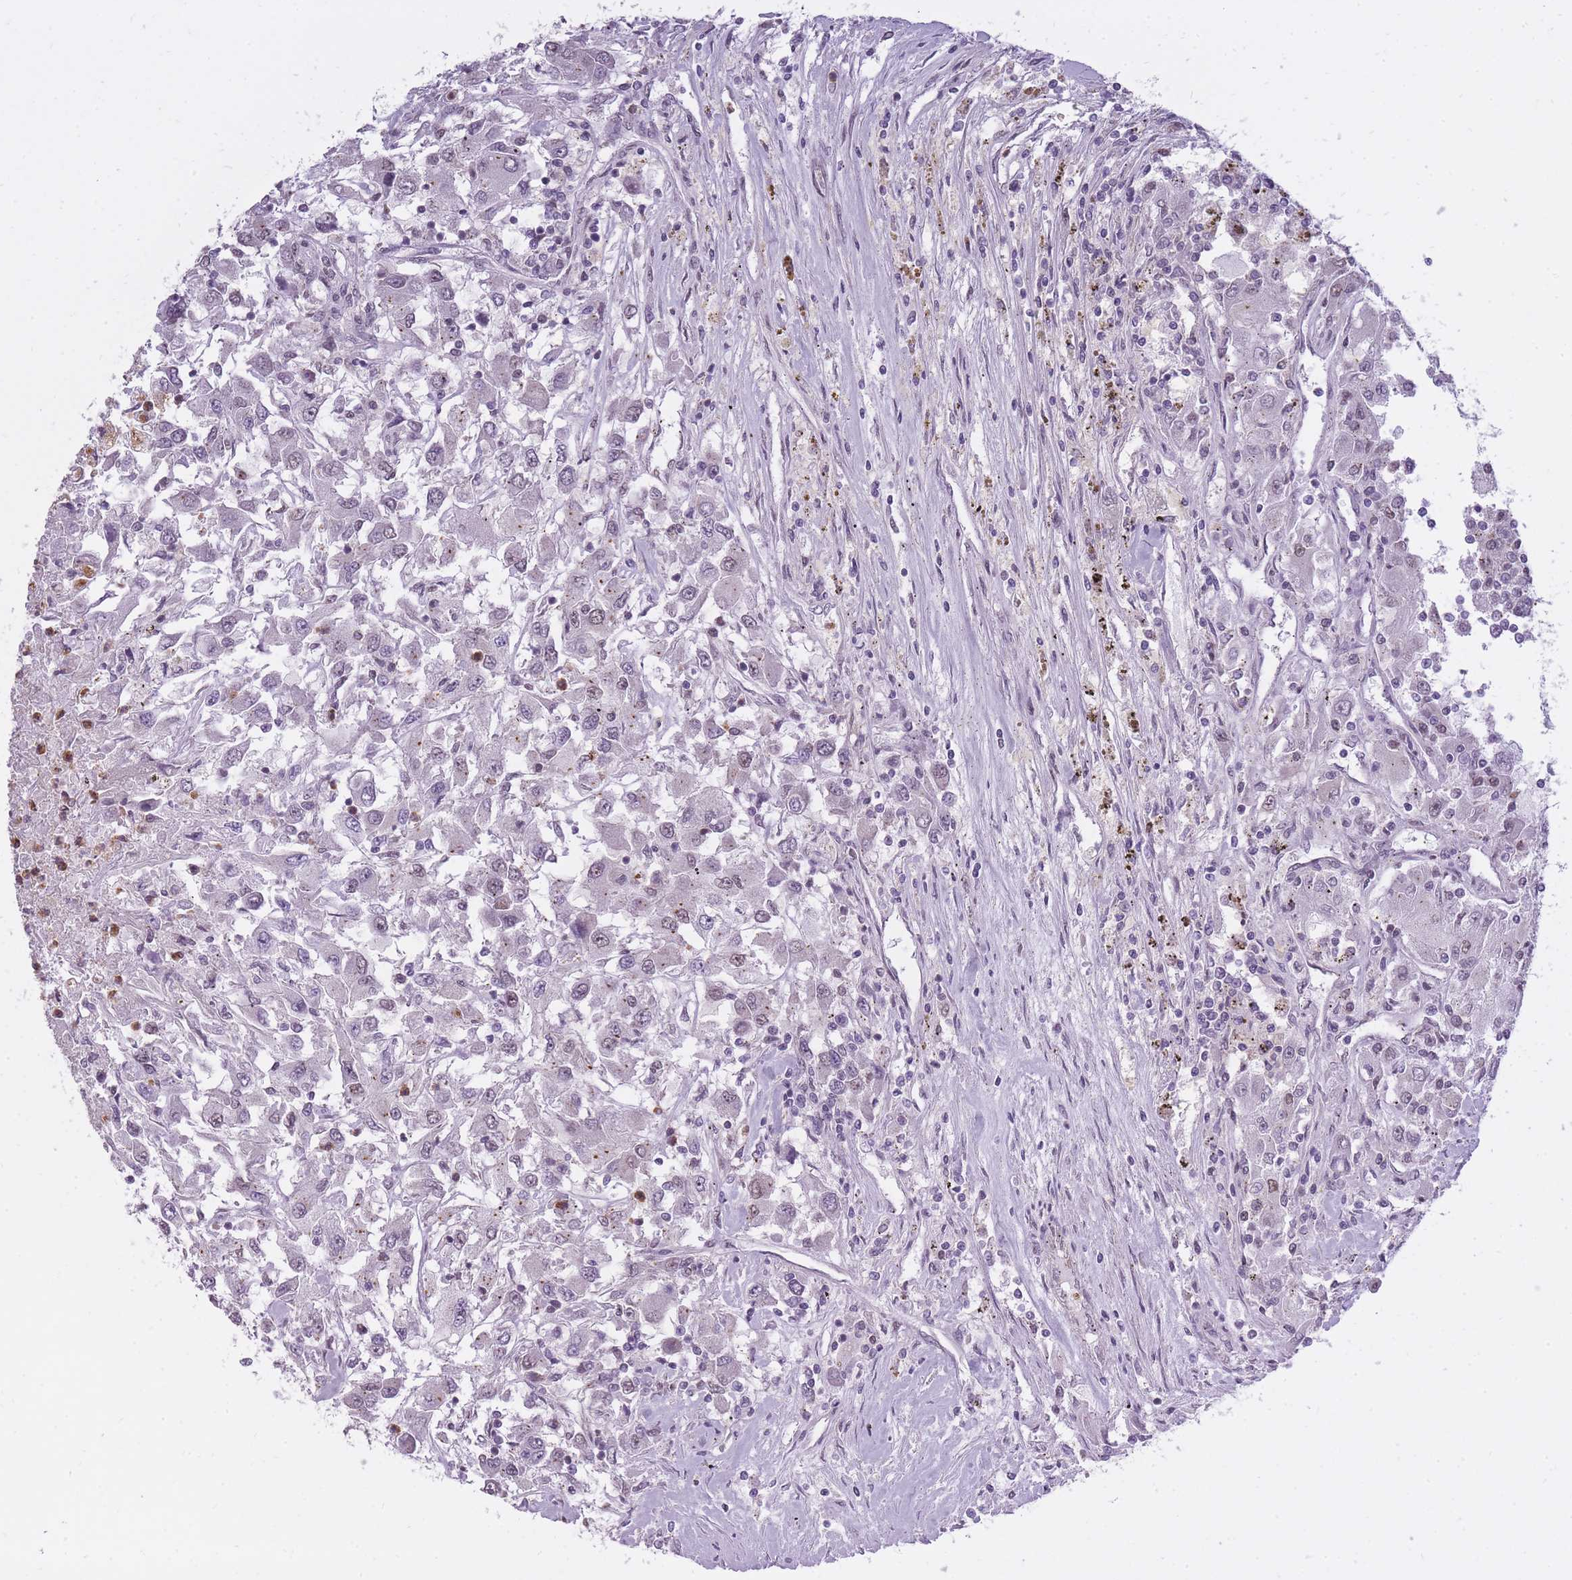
{"staining": {"intensity": "weak", "quantity": "<25%", "location": "nuclear"}, "tissue": "renal cancer", "cell_type": "Tumor cells", "image_type": "cancer", "snomed": [{"axis": "morphology", "description": "Adenocarcinoma, NOS"}, {"axis": "topography", "description": "Kidney"}], "caption": "Immunohistochemical staining of human renal cancer exhibits no significant expression in tumor cells. The staining was performed using DAB (3,3'-diaminobenzidine) to visualize the protein expression in brown, while the nuclei were stained in blue with hematoxylin (Magnification: 20x).", "gene": "TIGD1", "patient": {"sex": "female", "age": 67}}